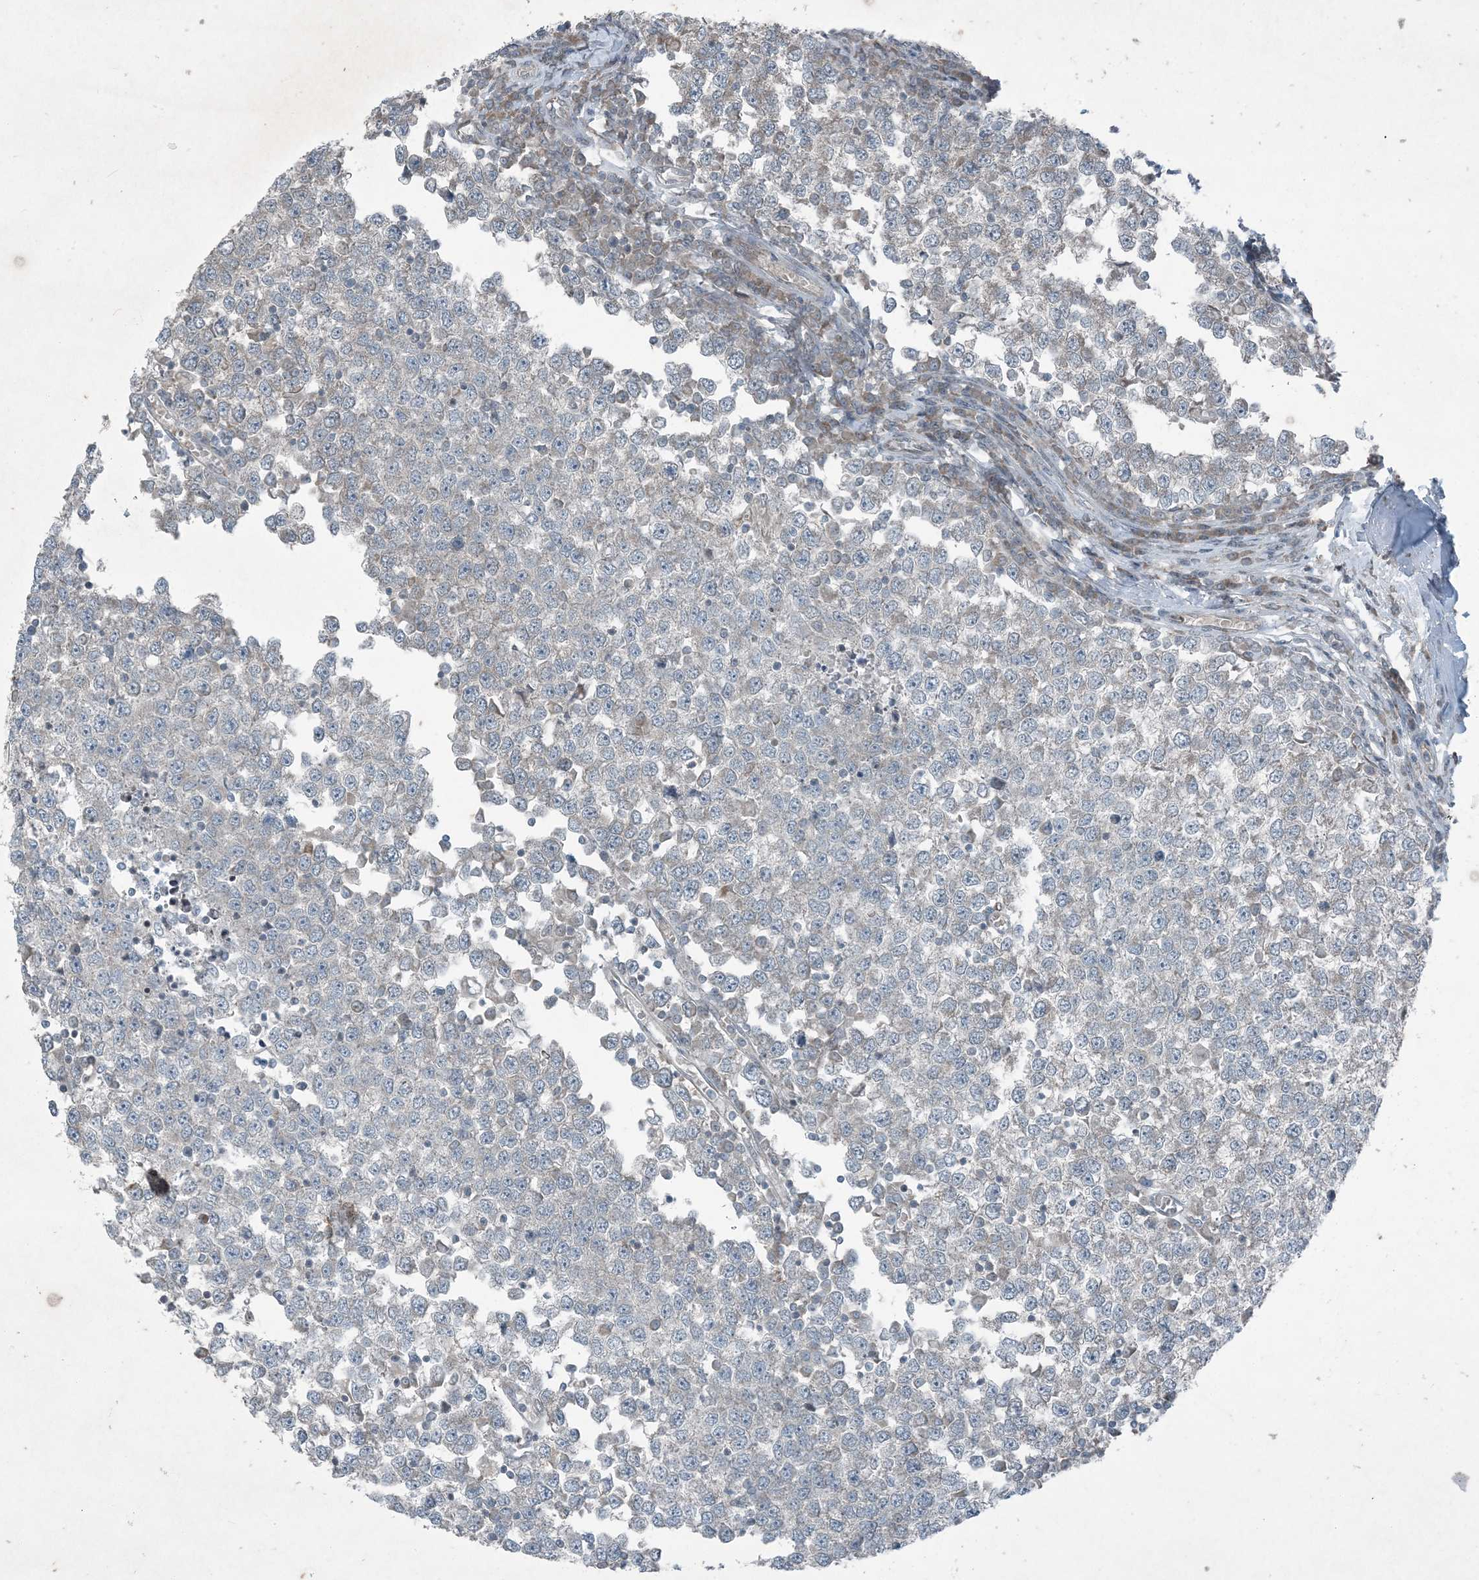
{"staining": {"intensity": "weak", "quantity": "<25%", "location": "cytoplasmic/membranous"}, "tissue": "testis cancer", "cell_type": "Tumor cells", "image_type": "cancer", "snomed": [{"axis": "morphology", "description": "Seminoma, NOS"}, {"axis": "topography", "description": "Testis"}], "caption": "An IHC image of testis seminoma is shown. There is no staining in tumor cells of testis seminoma. The staining is performed using DAB (3,3'-diaminobenzidine) brown chromogen with nuclei counter-stained in using hematoxylin.", "gene": "PC", "patient": {"sex": "male", "age": 65}}